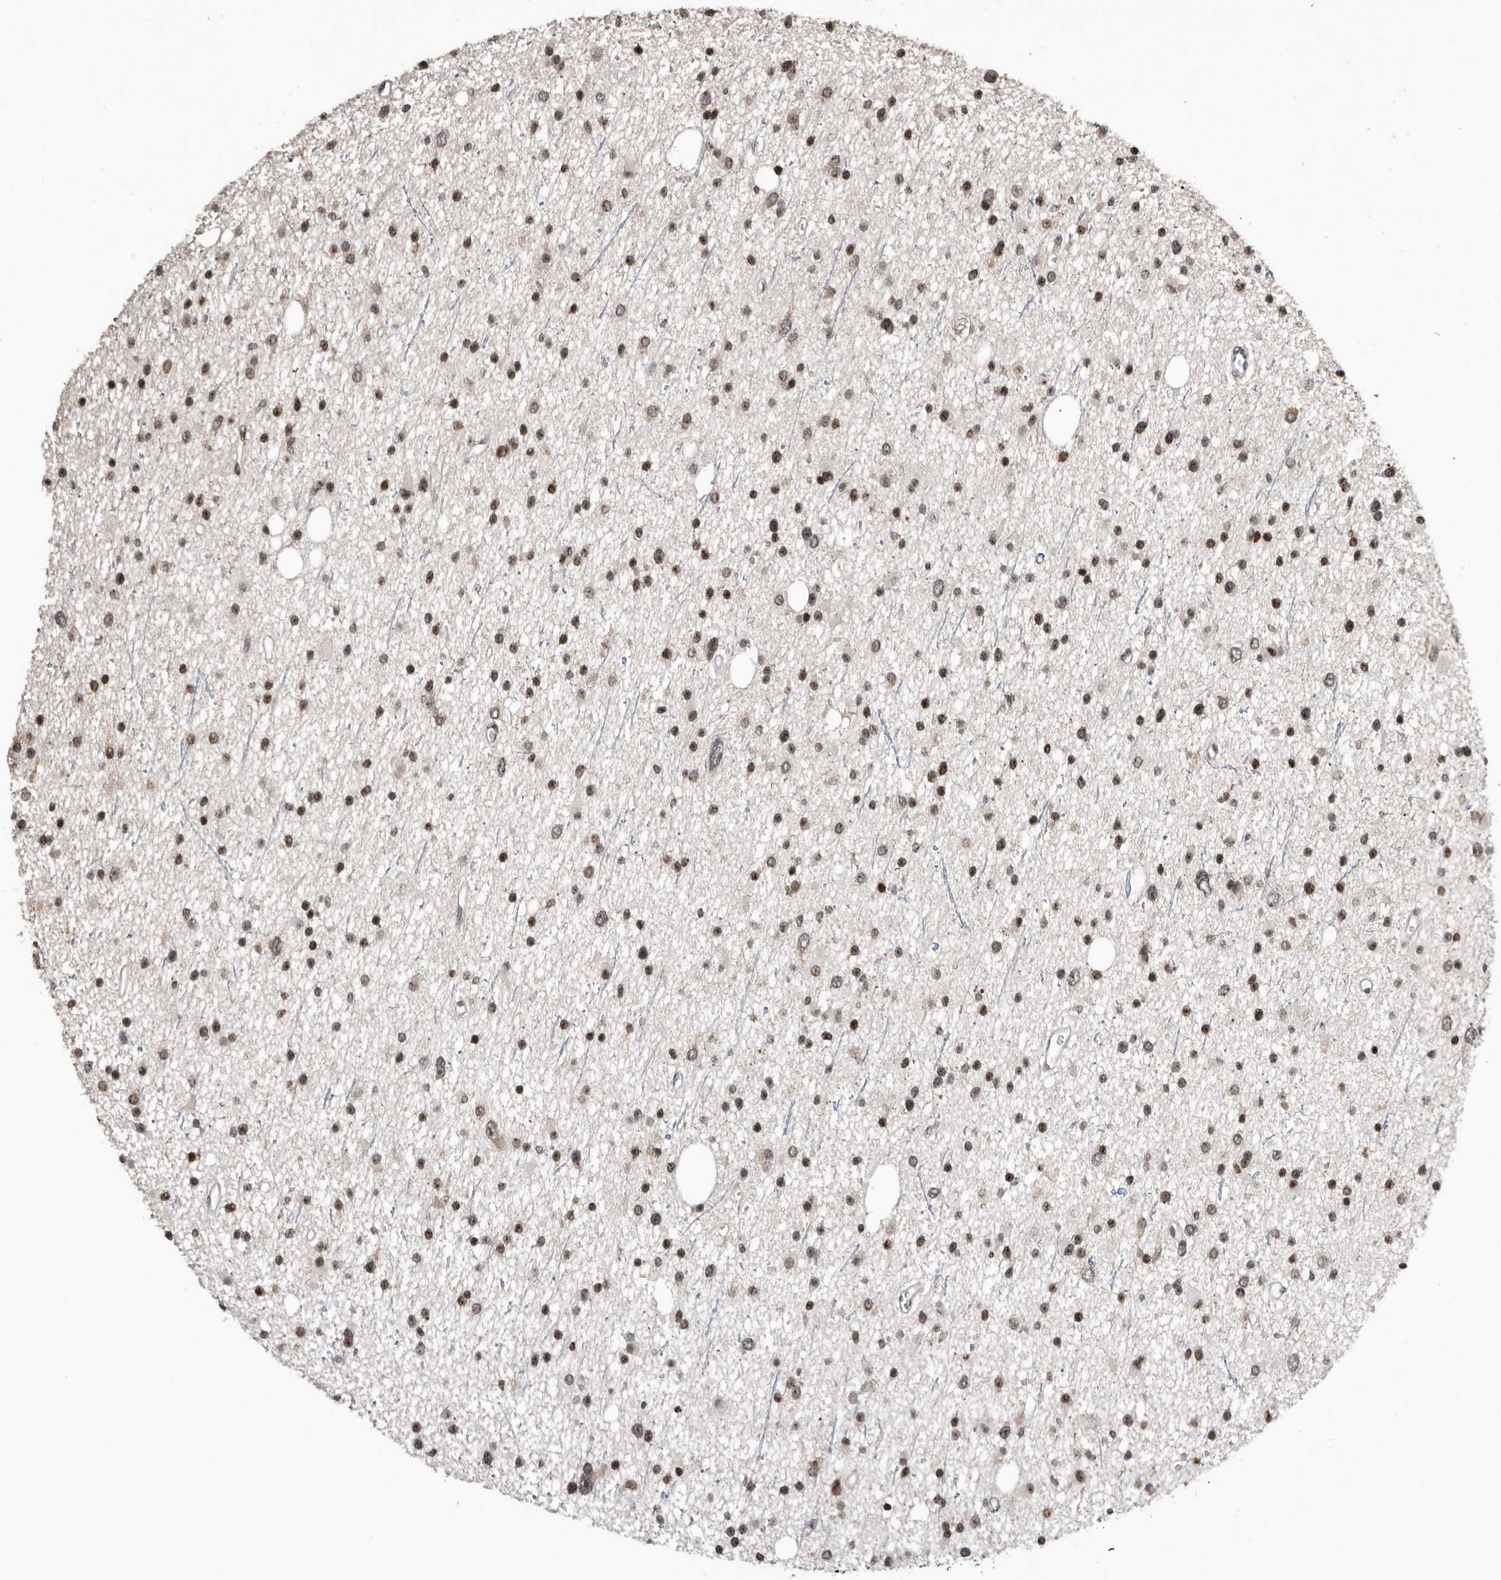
{"staining": {"intensity": "strong", "quantity": "25%-75%", "location": "nuclear"}, "tissue": "glioma", "cell_type": "Tumor cells", "image_type": "cancer", "snomed": [{"axis": "morphology", "description": "Glioma, malignant, Low grade"}, {"axis": "topography", "description": "Cerebral cortex"}], "caption": "A histopathology image showing strong nuclear positivity in about 25%-75% of tumor cells in glioma, as visualized by brown immunohistochemical staining.", "gene": "SNRNP48", "patient": {"sex": "female", "age": 39}}